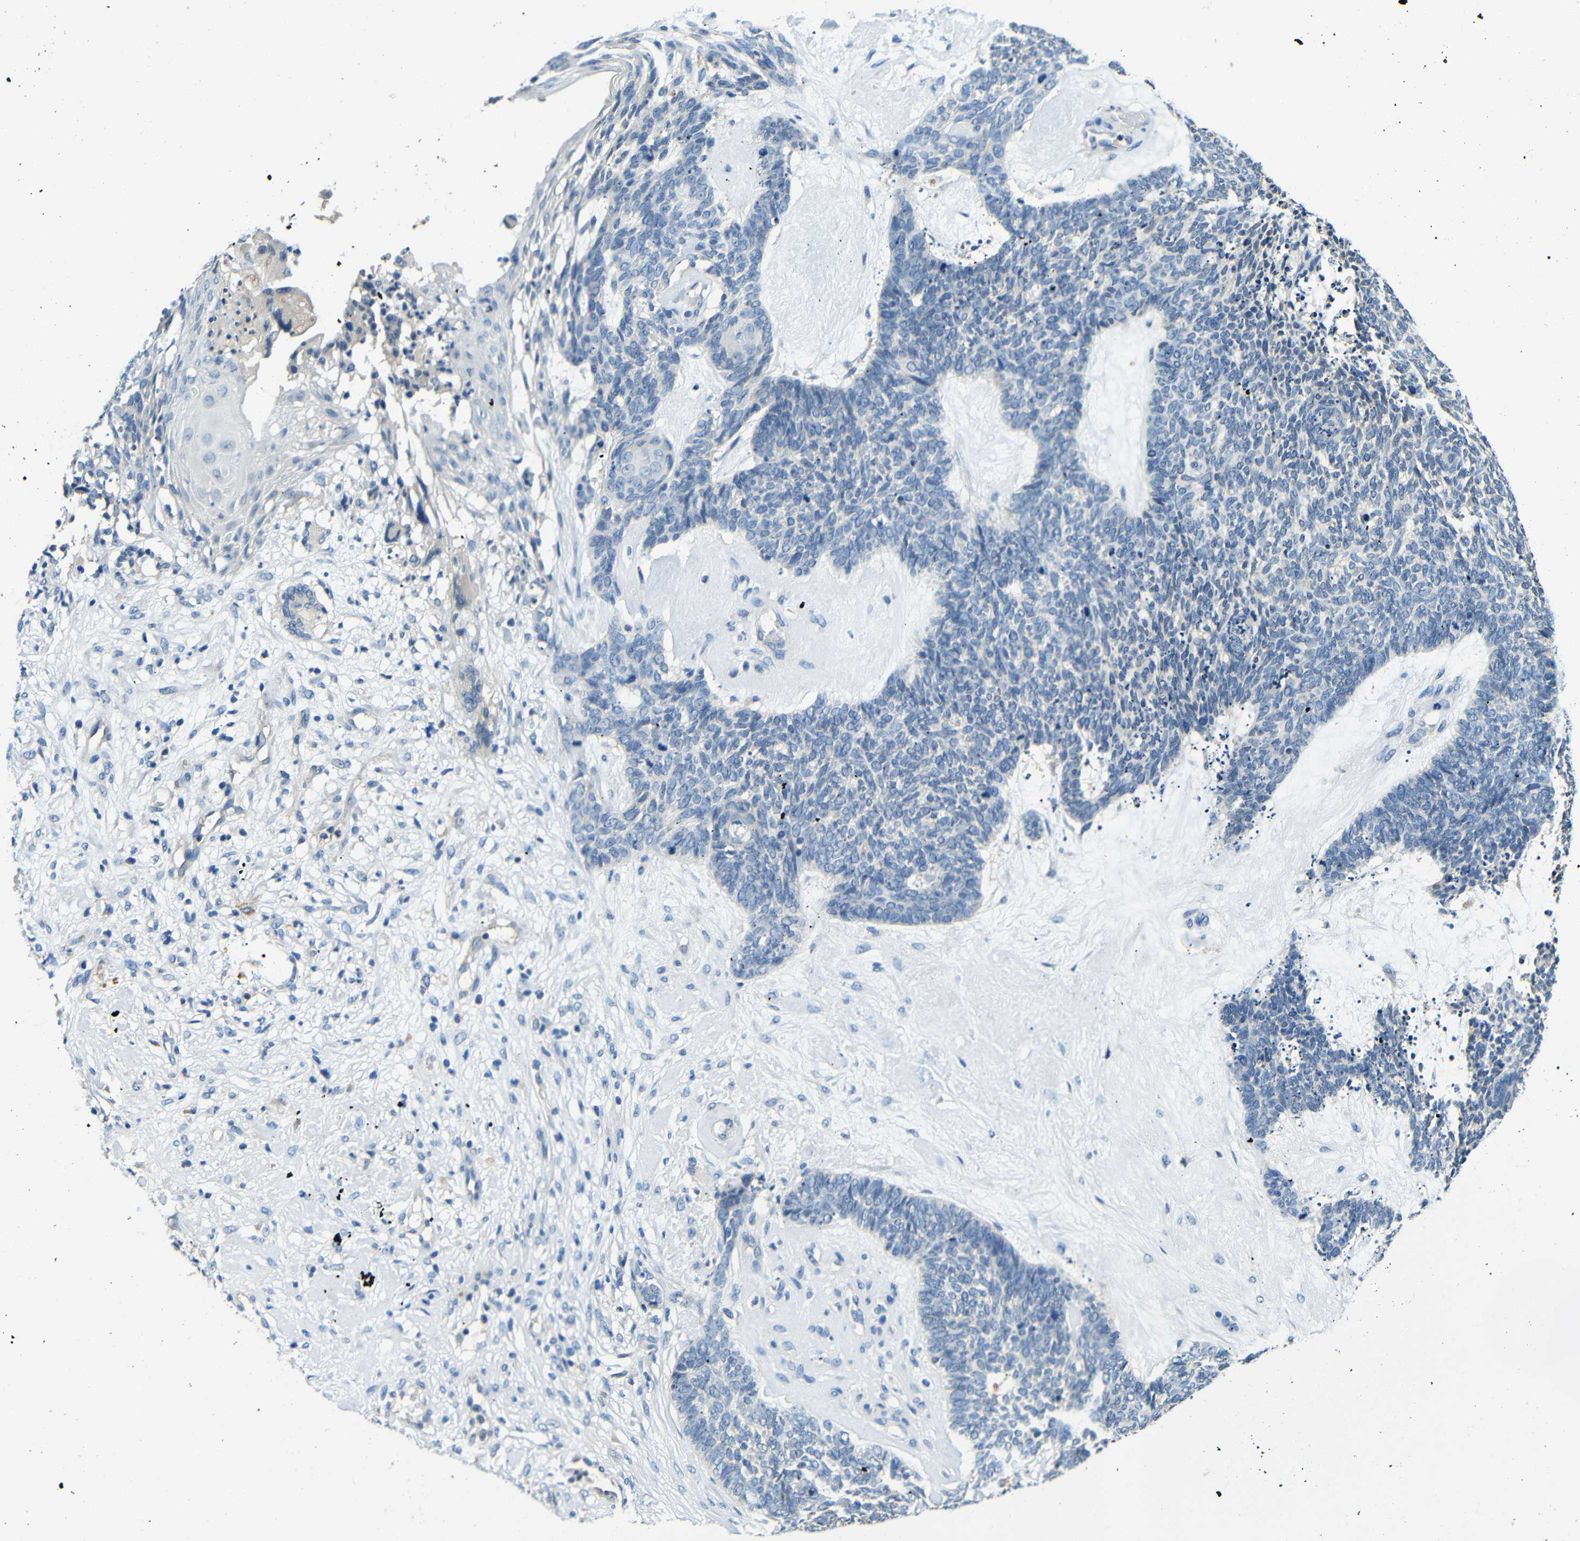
{"staining": {"intensity": "negative", "quantity": "none", "location": "none"}, "tissue": "skin cancer", "cell_type": "Tumor cells", "image_type": "cancer", "snomed": [{"axis": "morphology", "description": "Basal cell carcinoma"}, {"axis": "topography", "description": "Skin"}], "caption": "A histopathology image of human skin cancer (basal cell carcinoma) is negative for staining in tumor cells.", "gene": "ADAP1", "patient": {"sex": "female", "age": 84}}